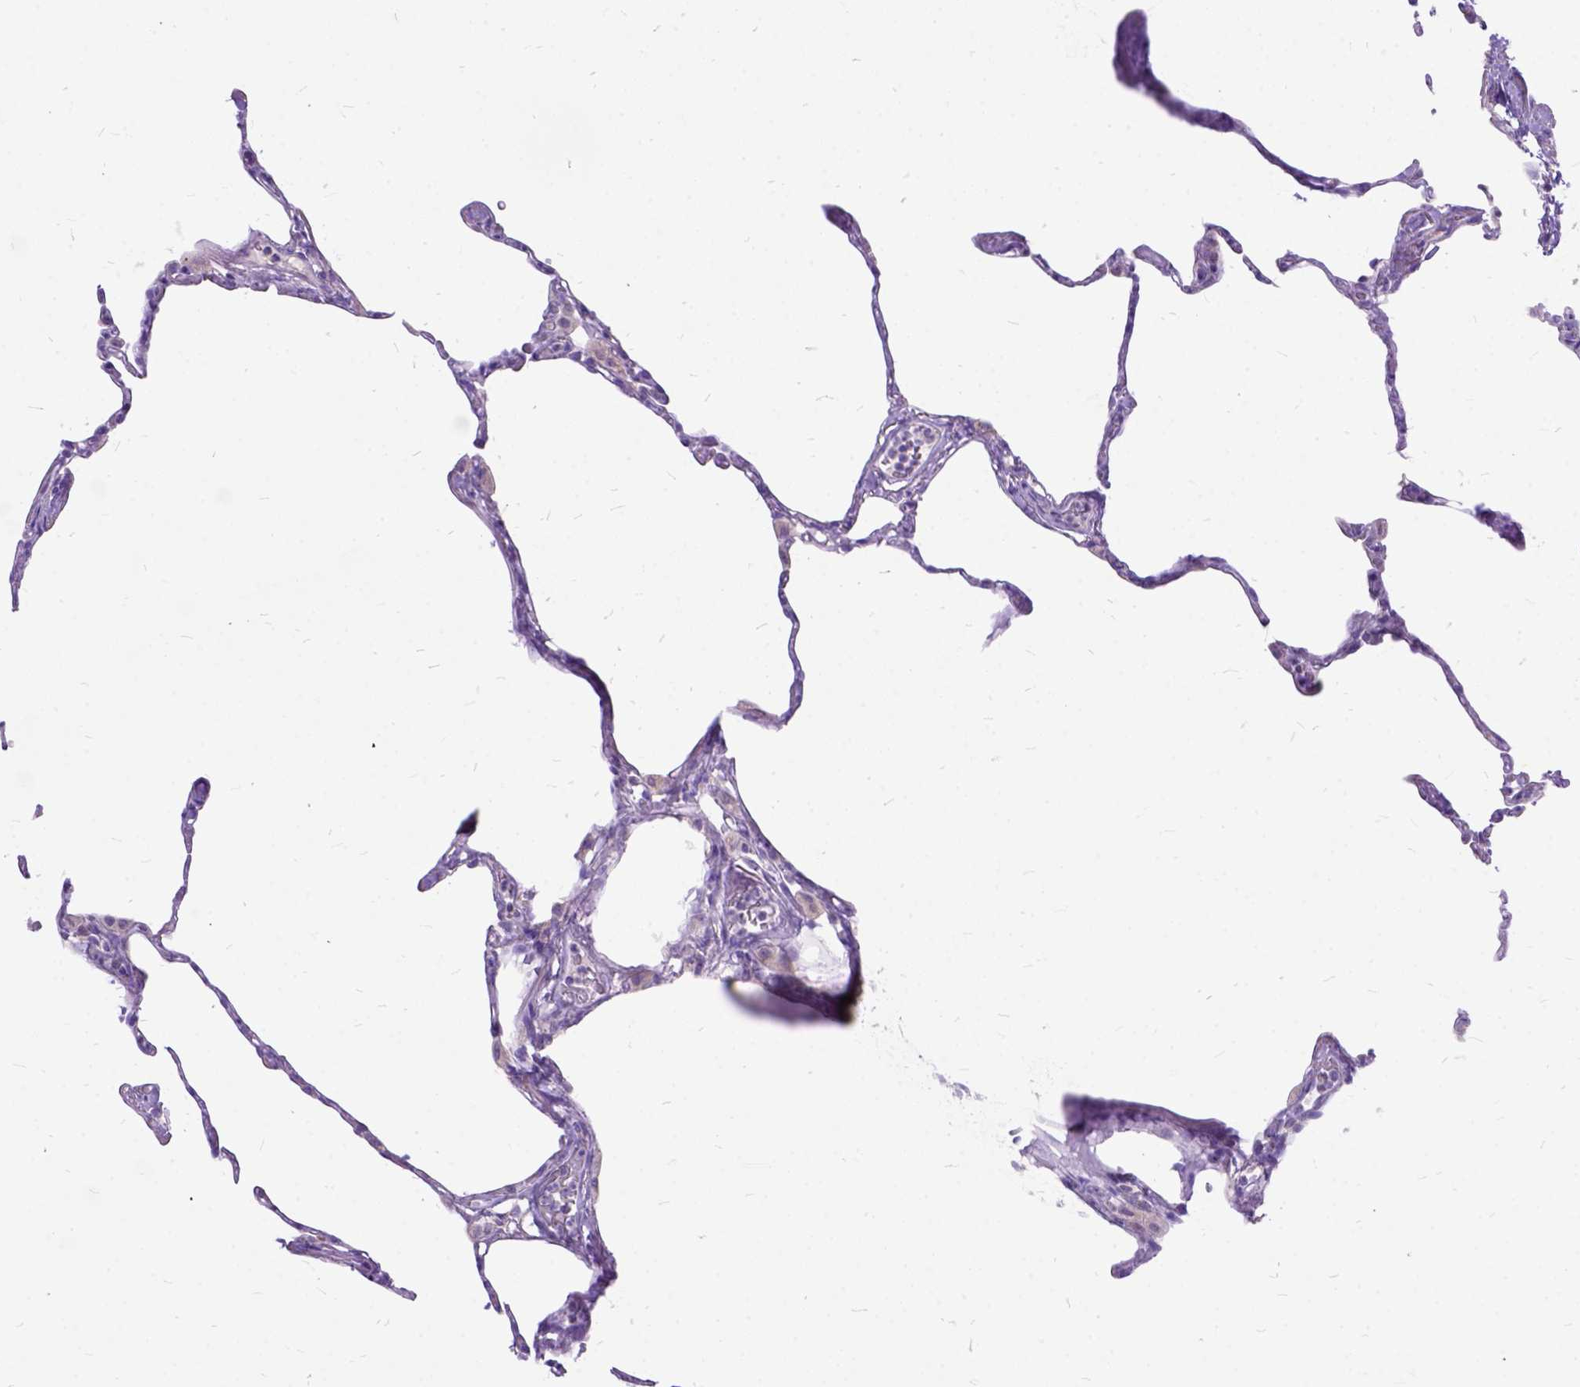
{"staining": {"intensity": "negative", "quantity": "none", "location": "none"}, "tissue": "lung", "cell_type": "Alveolar cells", "image_type": "normal", "snomed": [{"axis": "morphology", "description": "Normal tissue, NOS"}, {"axis": "topography", "description": "Lung"}], "caption": "Protein analysis of unremarkable lung shows no significant positivity in alveolar cells. (Brightfield microscopy of DAB (3,3'-diaminobenzidine) IHC at high magnification).", "gene": "CTAG2", "patient": {"sex": "male", "age": 65}}